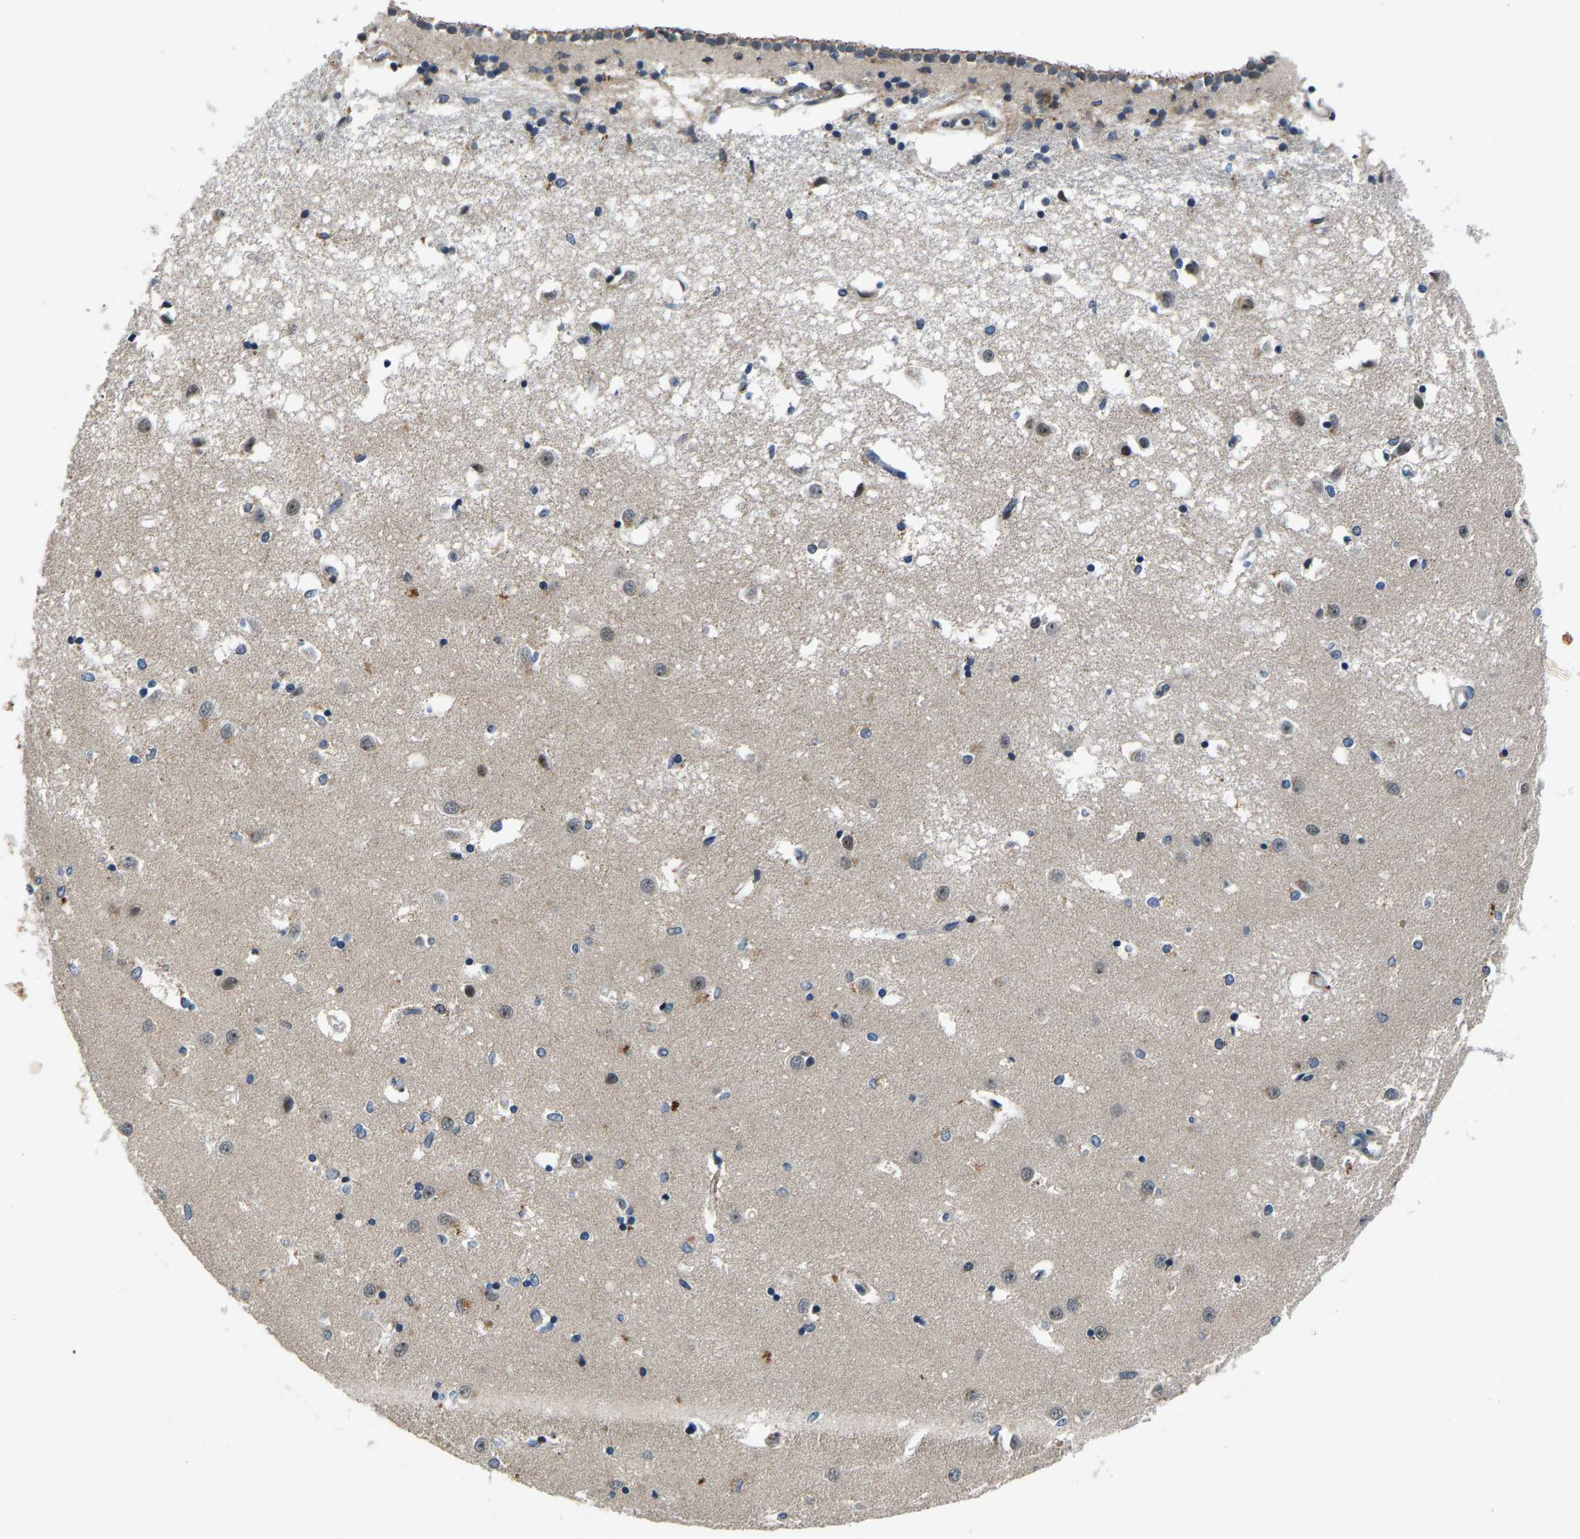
{"staining": {"intensity": "strong", "quantity": "<25%", "location": "nuclear"}, "tissue": "caudate", "cell_type": "Glial cells", "image_type": "normal", "snomed": [{"axis": "morphology", "description": "Normal tissue, NOS"}, {"axis": "topography", "description": "Lateral ventricle wall"}], "caption": "Immunohistochemistry staining of normal caudate, which demonstrates medium levels of strong nuclear expression in about <25% of glial cells indicating strong nuclear protein expression. The staining was performed using DAB (3,3'-diaminobenzidine) (brown) for protein detection and nuclei were counterstained in hematoxylin (blue).", "gene": "RLIM", "patient": {"sex": "male", "age": 45}}